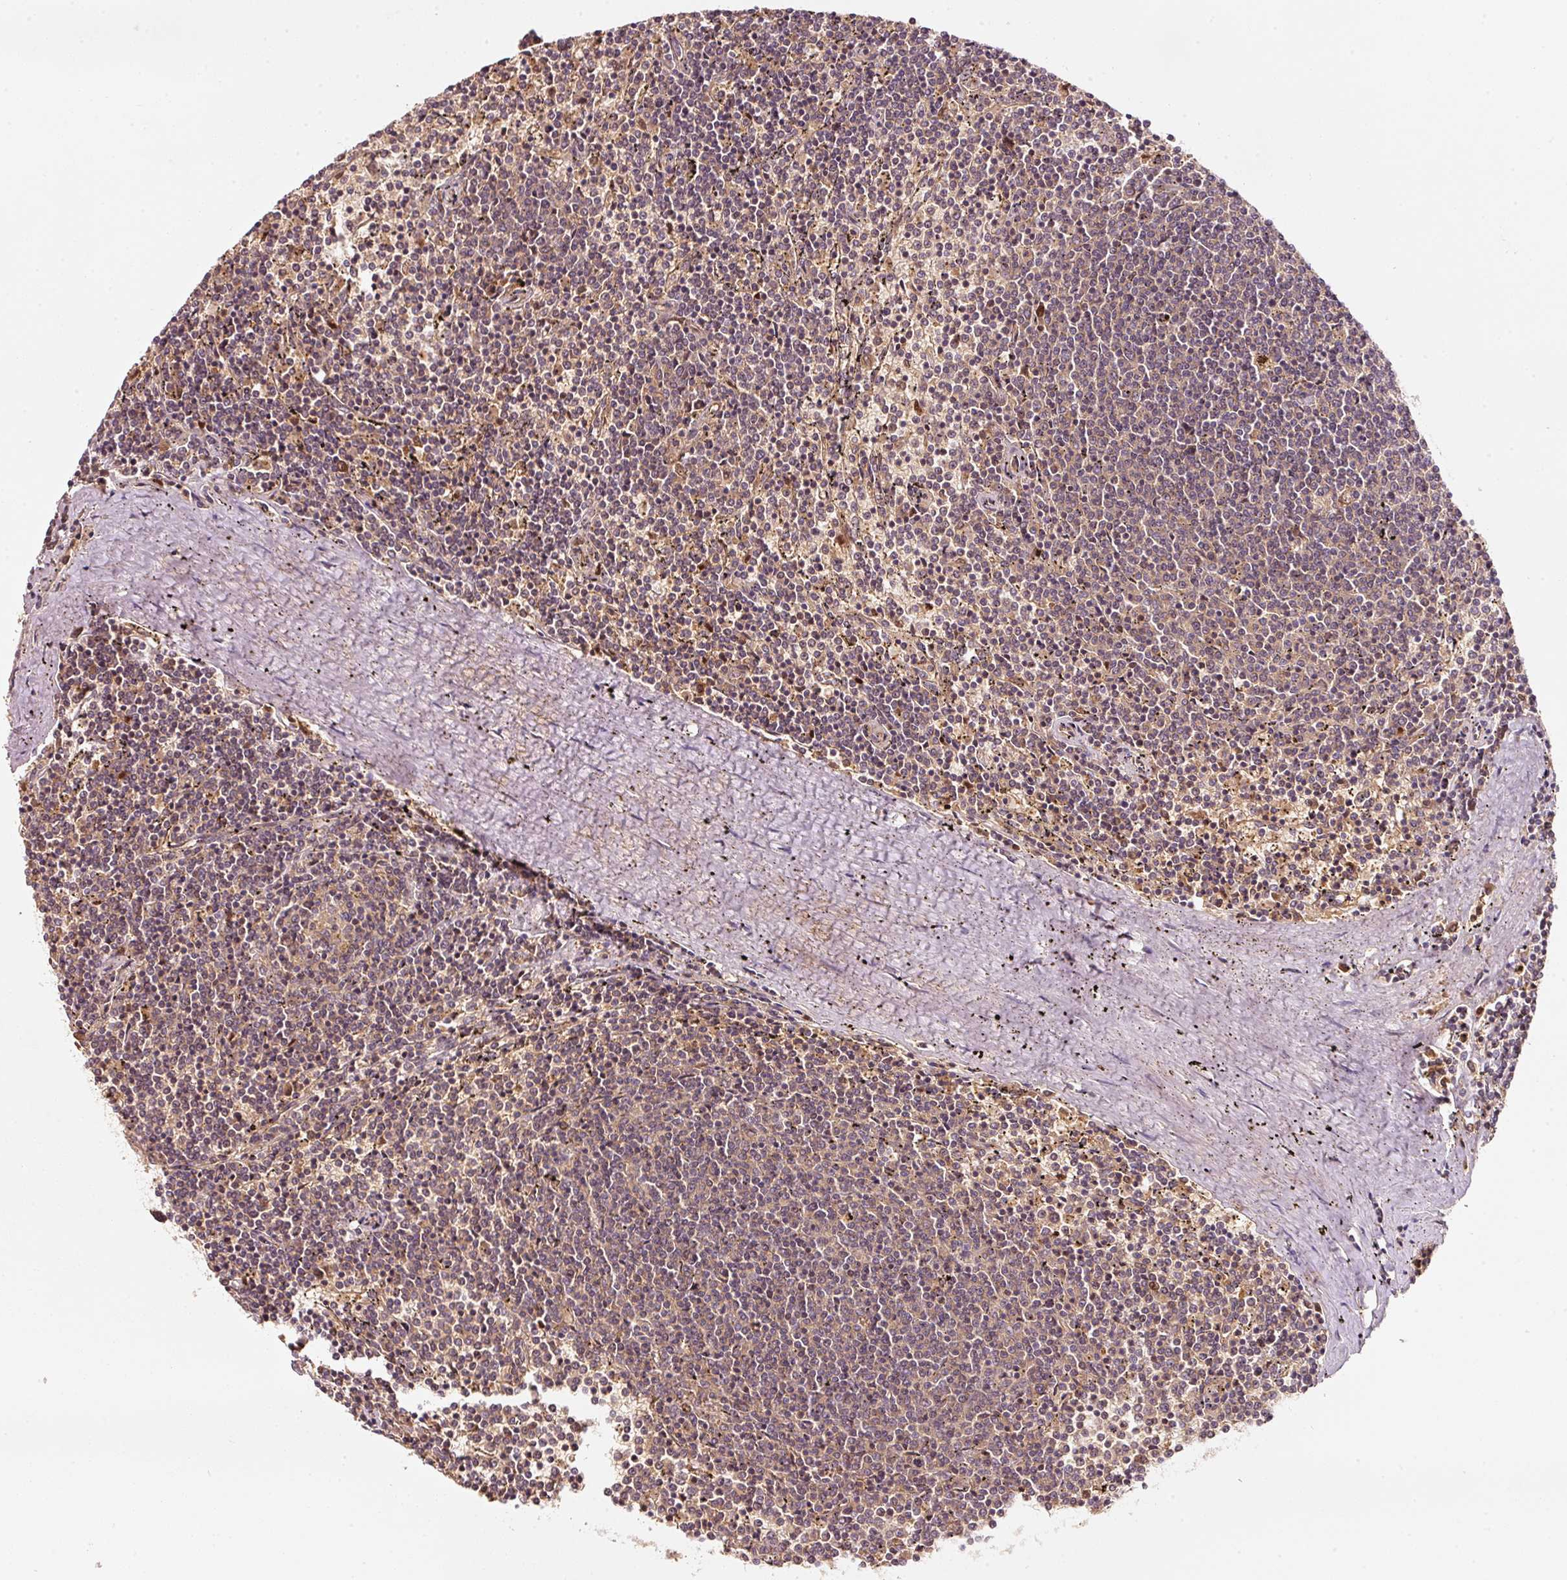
{"staining": {"intensity": "weak", "quantity": "25%-75%", "location": "cytoplasmic/membranous"}, "tissue": "lymphoma", "cell_type": "Tumor cells", "image_type": "cancer", "snomed": [{"axis": "morphology", "description": "Malignant lymphoma, non-Hodgkin's type, Low grade"}, {"axis": "topography", "description": "Spleen"}], "caption": "Immunohistochemical staining of low-grade malignant lymphoma, non-Hodgkin's type displays low levels of weak cytoplasmic/membranous expression in approximately 25%-75% of tumor cells.", "gene": "RRAS2", "patient": {"sex": "female", "age": 50}}